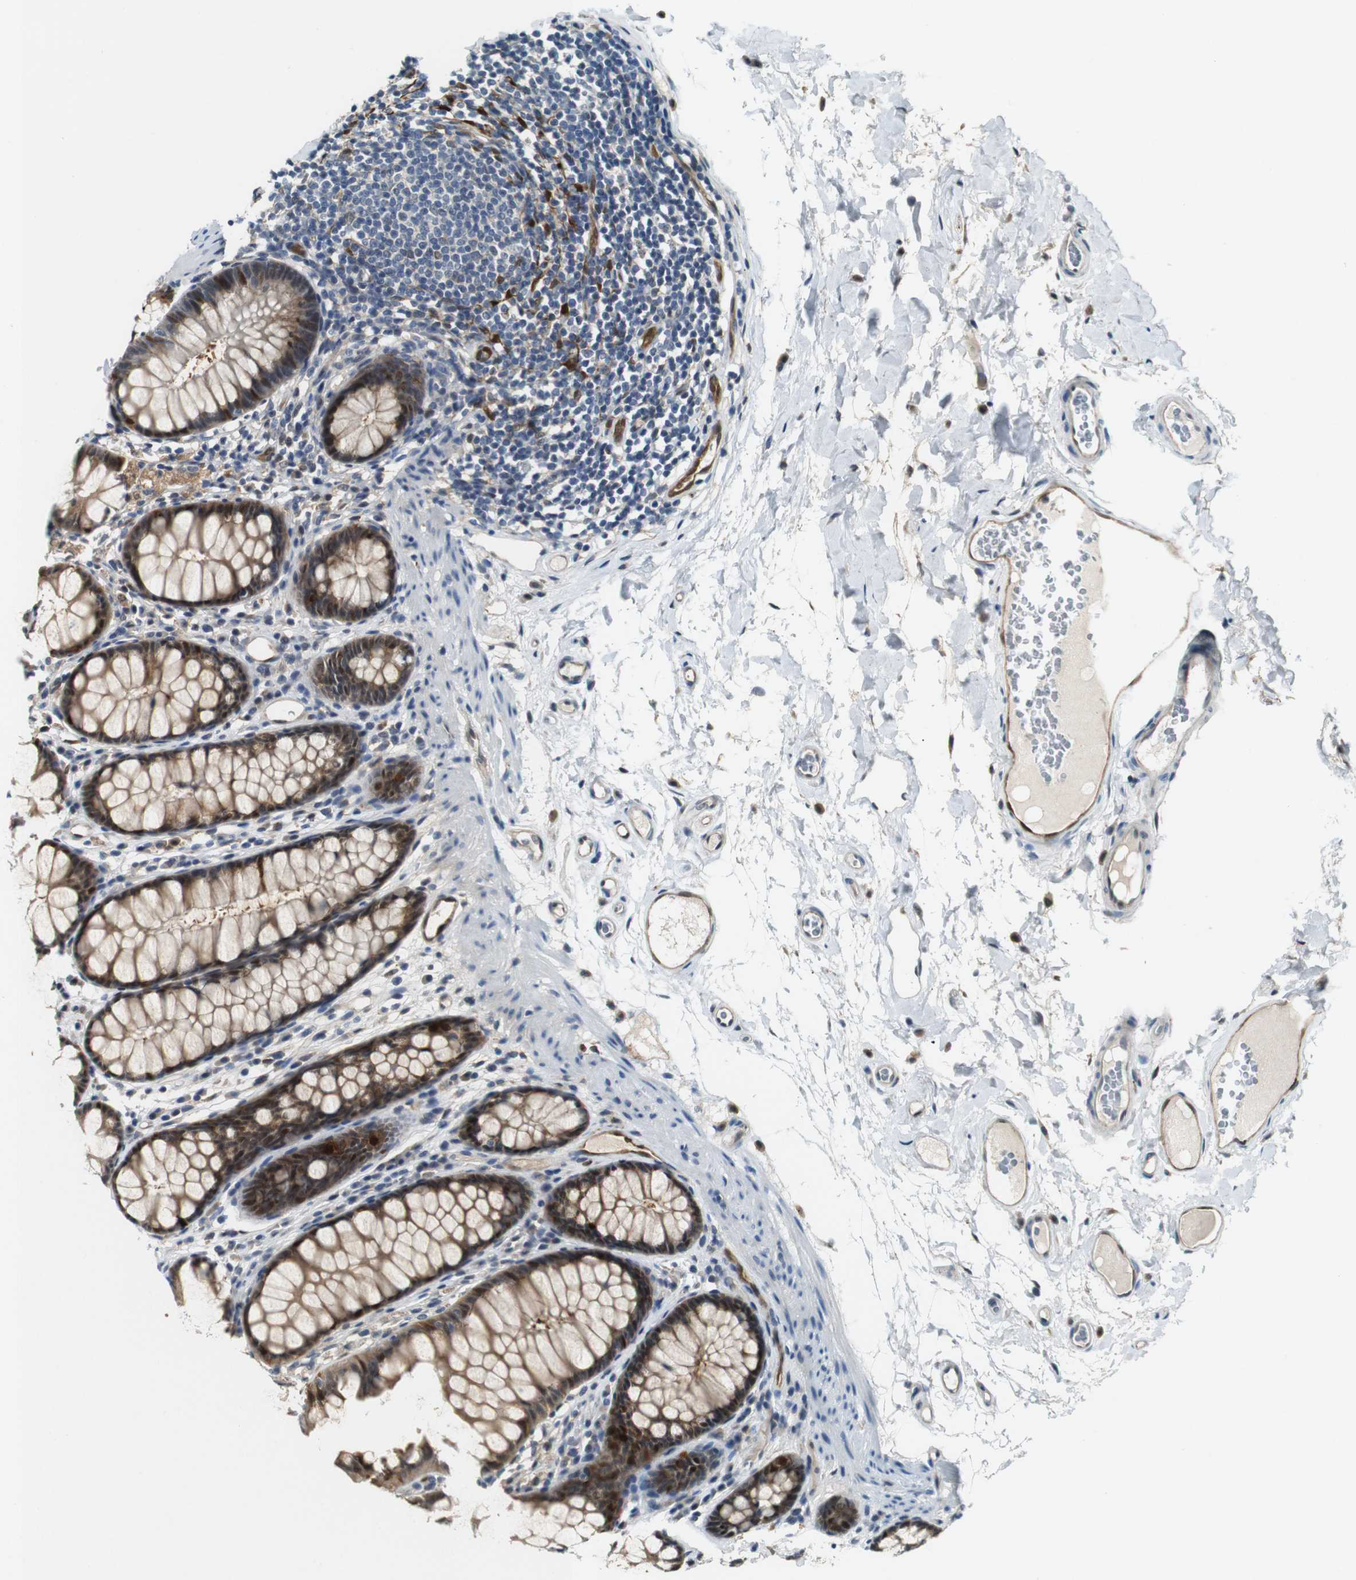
{"staining": {"intensity": "moderate", "quantity": ">75%", "location": "cytoplasmic/membranous"}, "tissue": "colon", "cell_type": "Endothelial cells", "image_type": "normal", "snomed": [{"axis": "morphology", "description": "Normal tissue, NOS"}, {"axis": "topography", "description": "Colon"}], "caption": "Benign colon displays moderate cytoplasmic/membranous staining in about >75% of endothelial cells.", "gene": "LXN", "patient": {"sex": "female", "age": 55}}